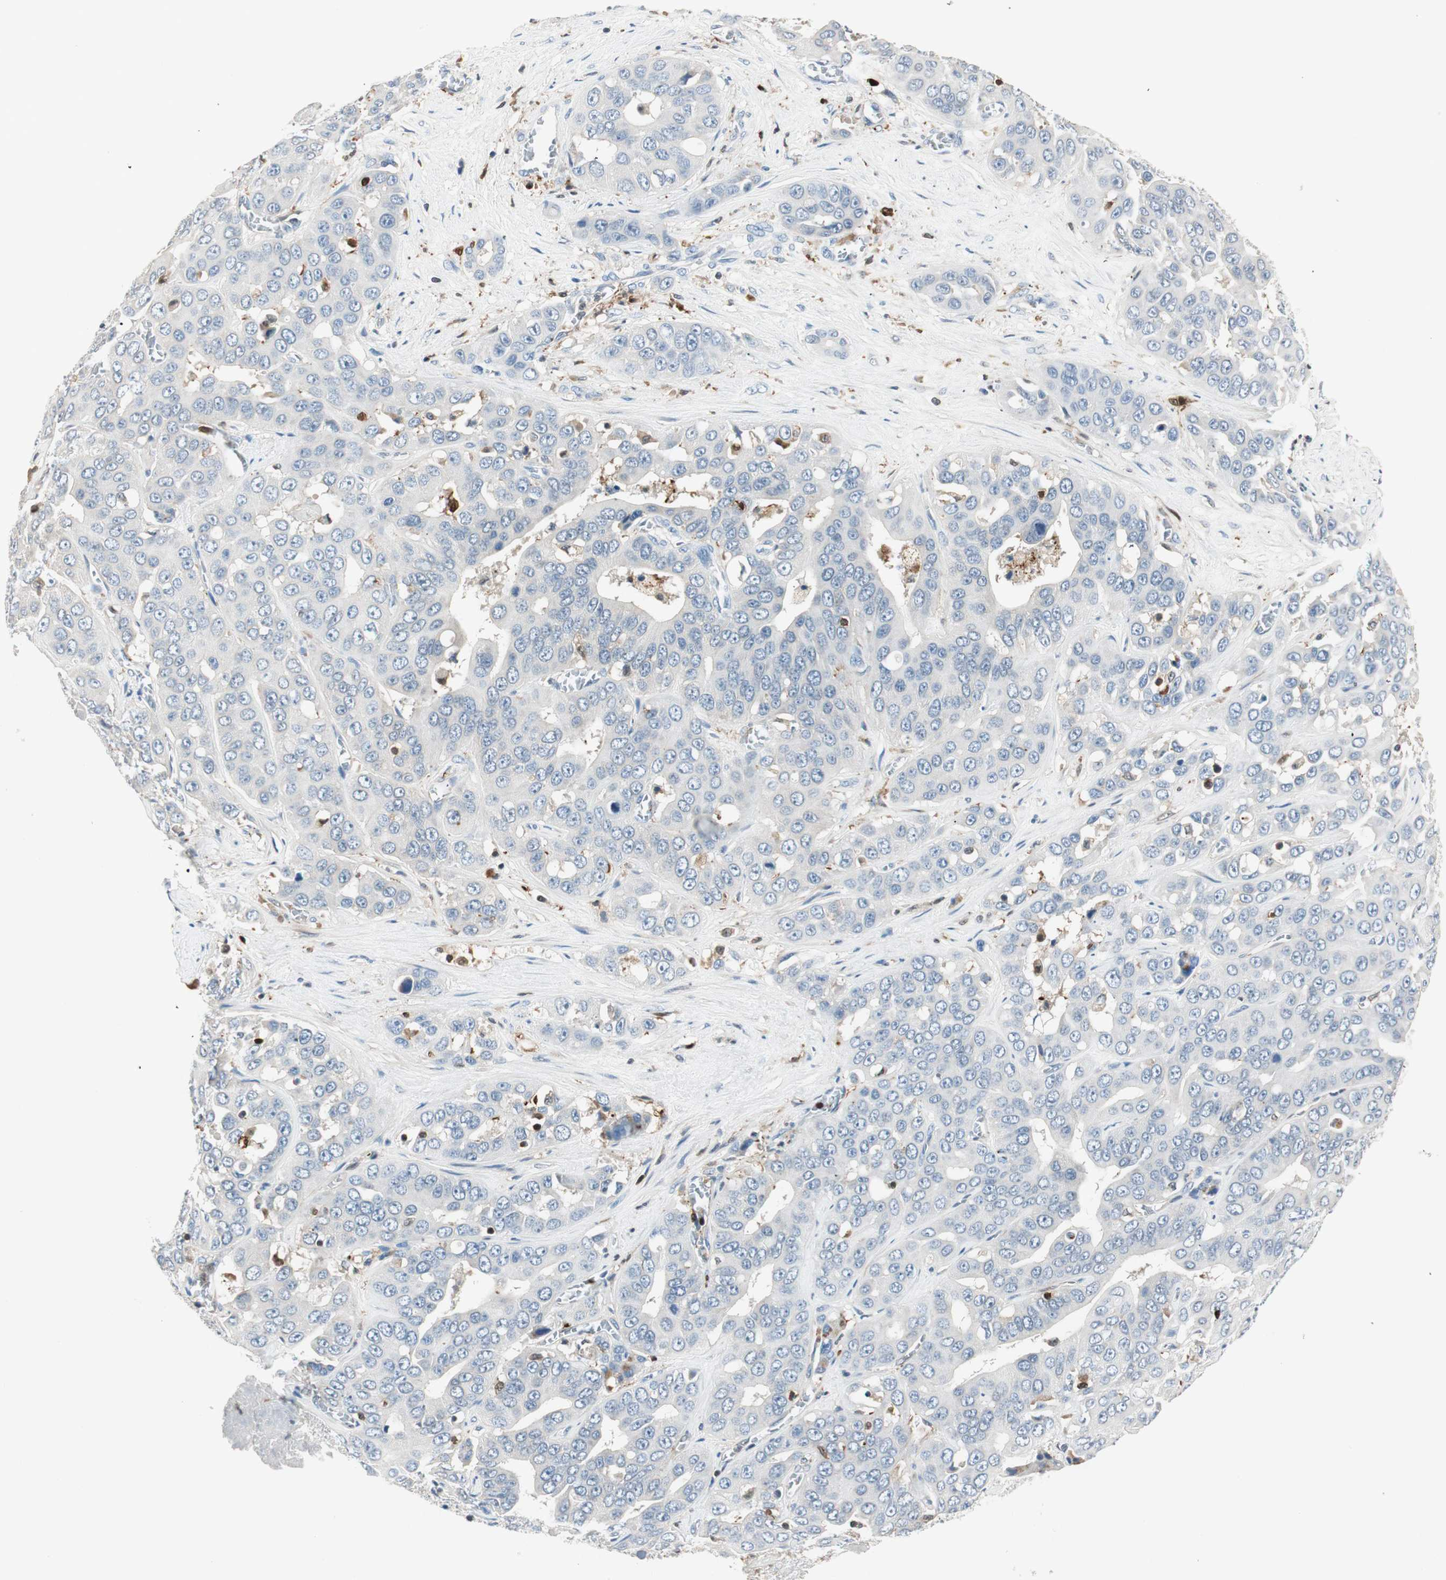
{"staining": {"intensity": "negative", "quantity": "none", "location": "none"}, "tissue": "liver cancer", "cell_type": "Tumor cells", "image_type": "cancer", "snomed": [{"axis": "morphology", "description": "Cholangiocarcinoma"}, {"axis": "topography", "description": "Liver"}], "caption": "DAB (3,3'-diaminobenzidine) immunohistochemical staining of liver cancer reveals no significant staining in tumor cells.", "gene": "COTL1", "patient": {"sex": "female", "age": 52}}